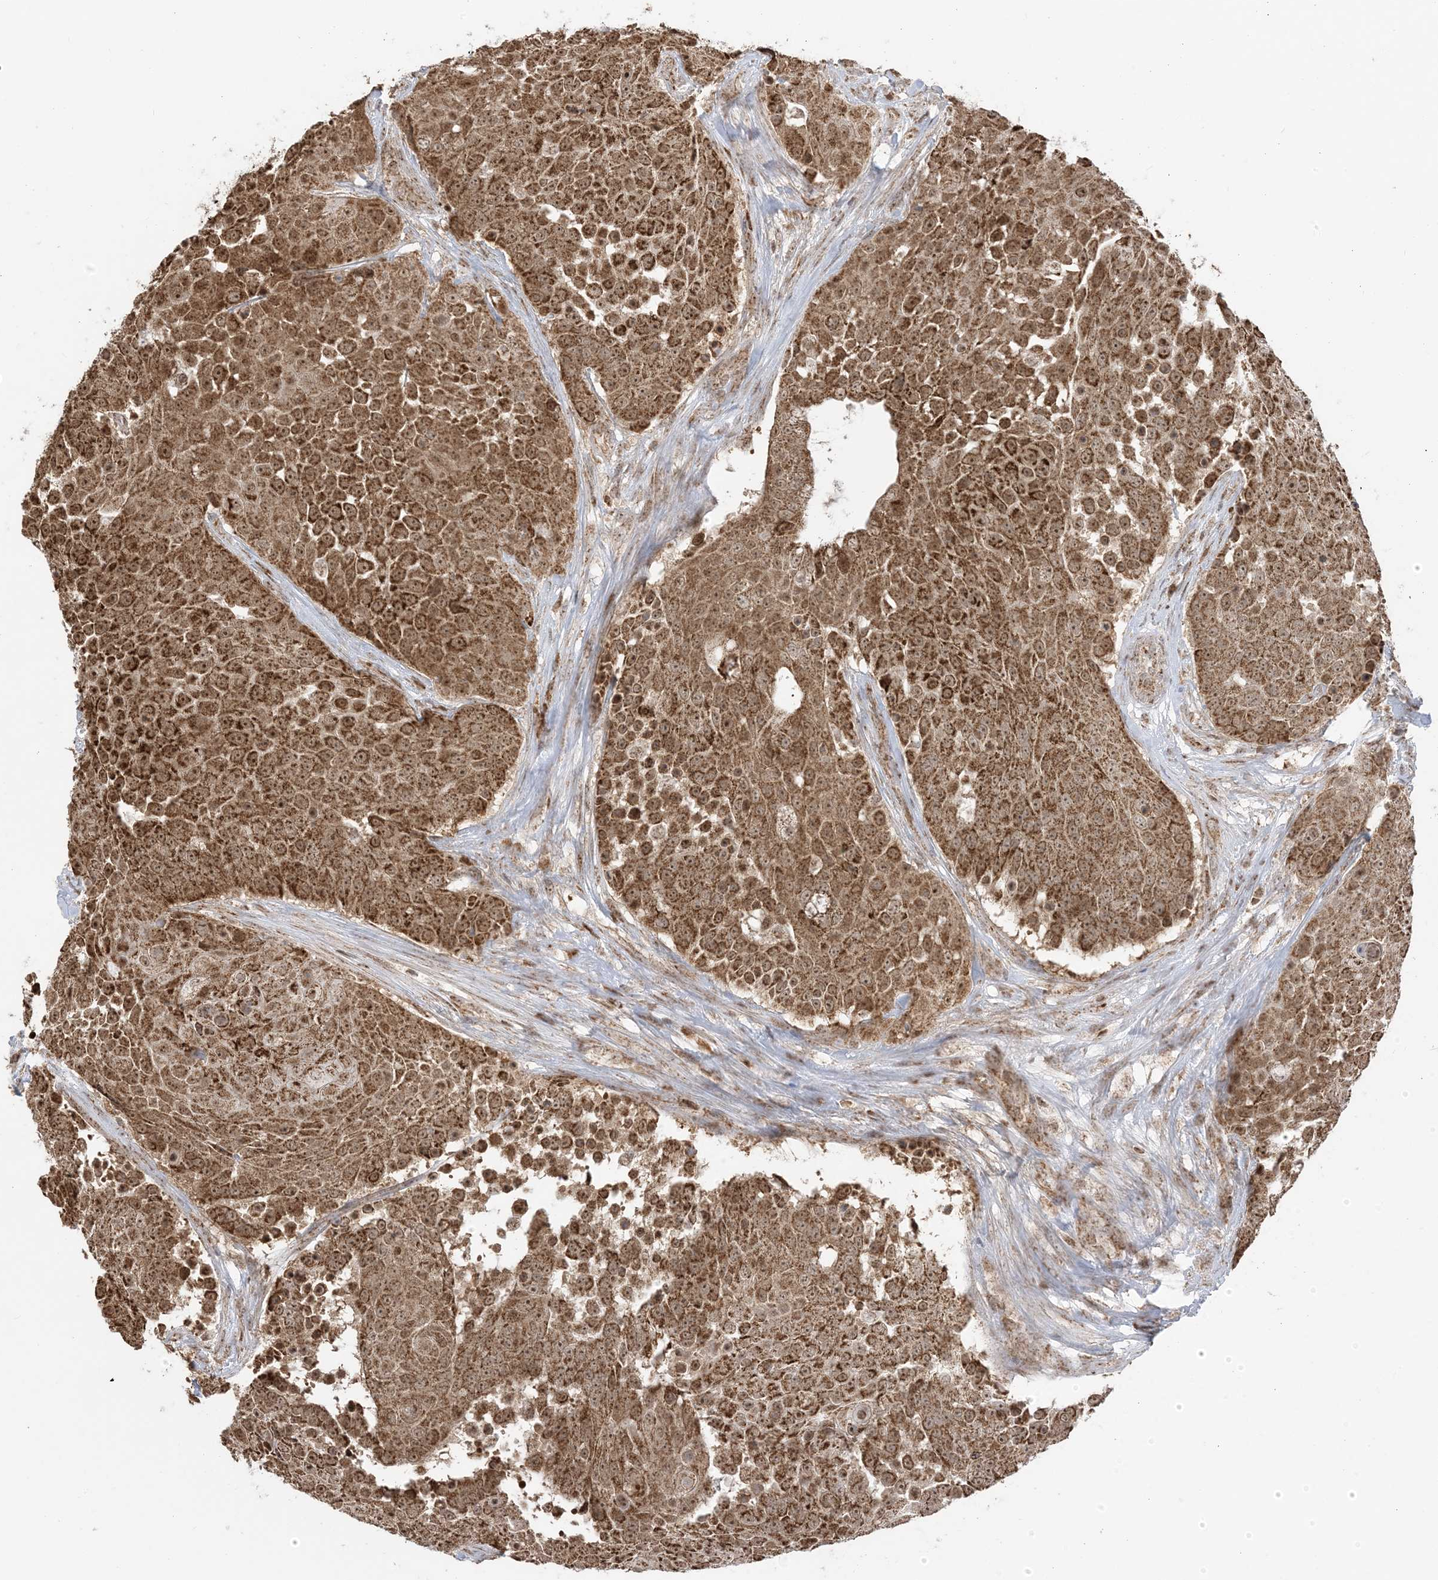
{"staining": {"intensity": "strong", "quantity": ">75%", "location": "cytoplasmic/membranous,nuclear"}, "tissue": "urothelial cancer", "cell_type": "Tumor cells", "image_type": "cancer", "snomed": [{"axis": "morphology", "description": "Urothelial carcinoma, High grade"}, {"axis": "topography", "description": "Urinary bladder"}], "caption": "Strong cytoplasmic/membranous and nuclear expression is identified in about >75% of tumor cells in urothelial cancer. (DAB (3,3'-diaminobenzidine) = brown stain, brightfield microscopy at high magnification).", "gene": "MAPKBP1", "patient": {"sex": "female", "age": 63}}